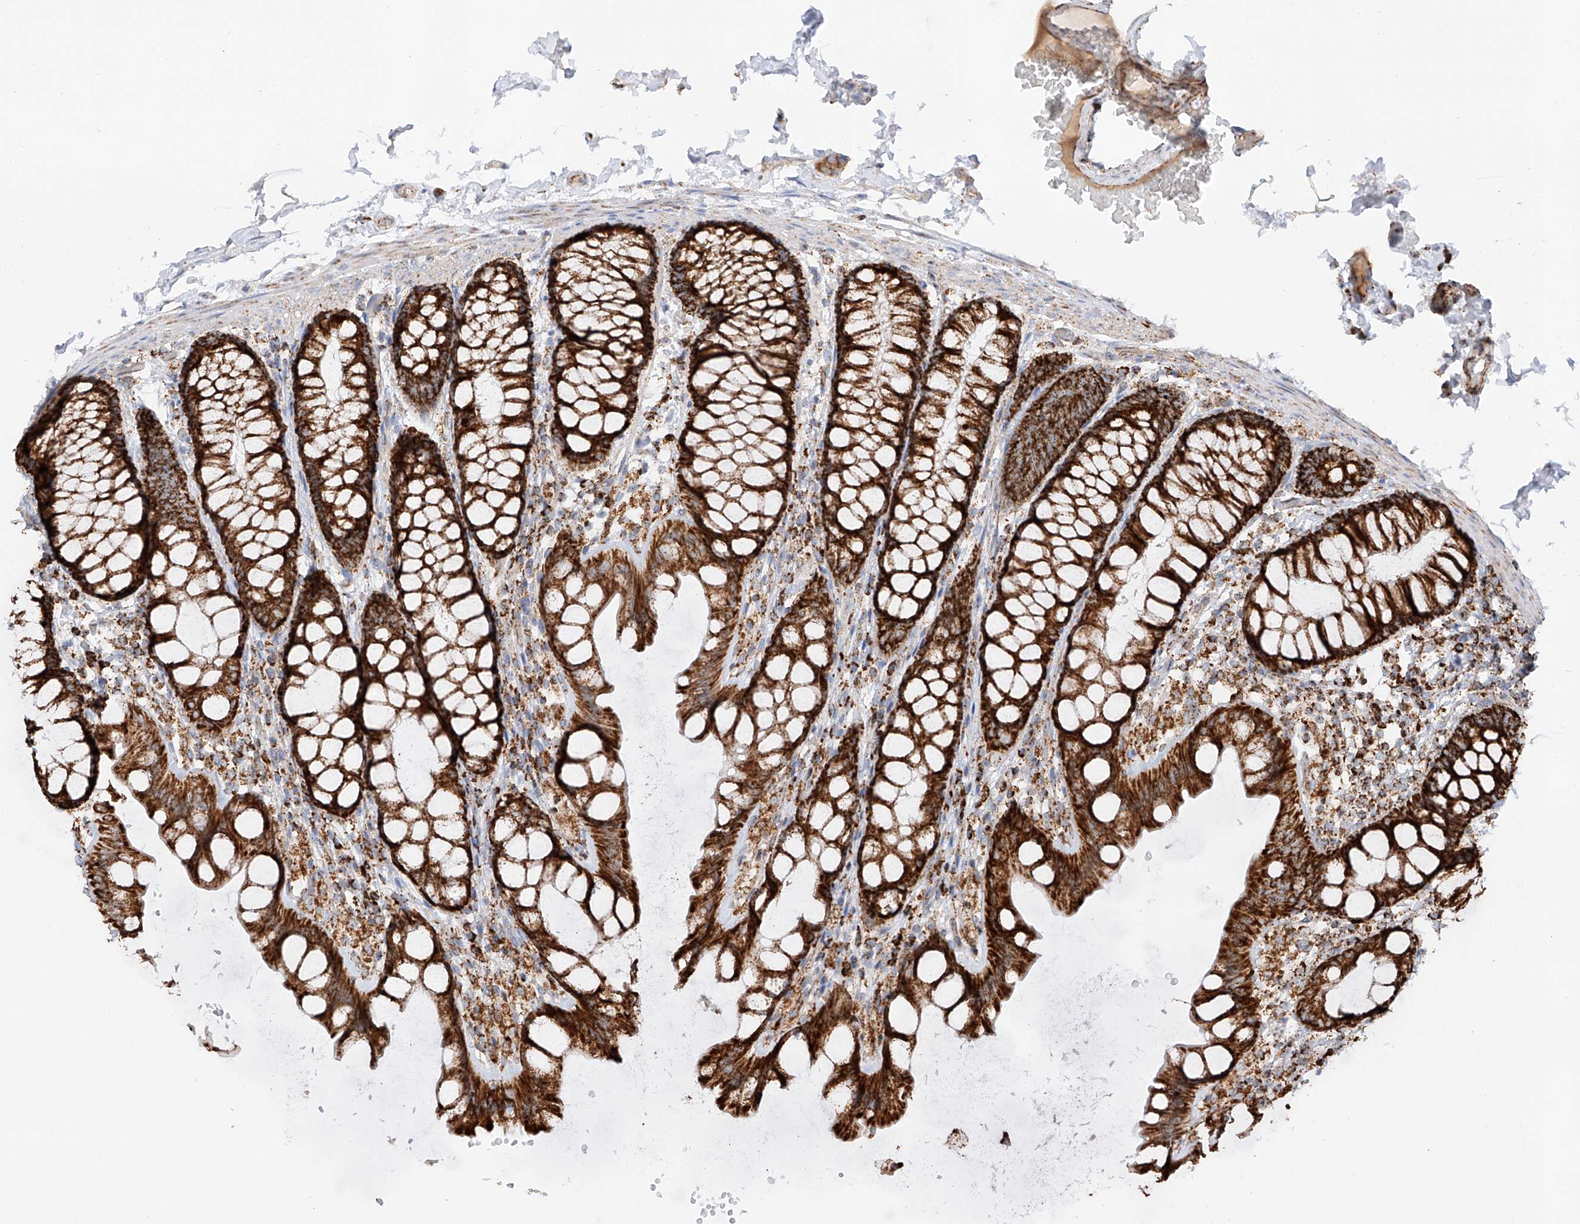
{"staining": {"intensity": "strong", "quantity": ">75%", "location": "cytoplasmic/membranous"}, "tissue": "colon", "cell_type": "Endothelial cells", "image_type": "normal", "snomed": [{"axis": "morphology", "description": "Normal tissue, NOS"}, {"axis": "topography", "description": "Colon"}], "caption": "Strong cytoplasmic/membranous staining for a protein is appreciated in about >75% of endothelial cells of normal colon using IHC.", "gene": "TTC27", "patient": {"sex": "male", "age": 47}}